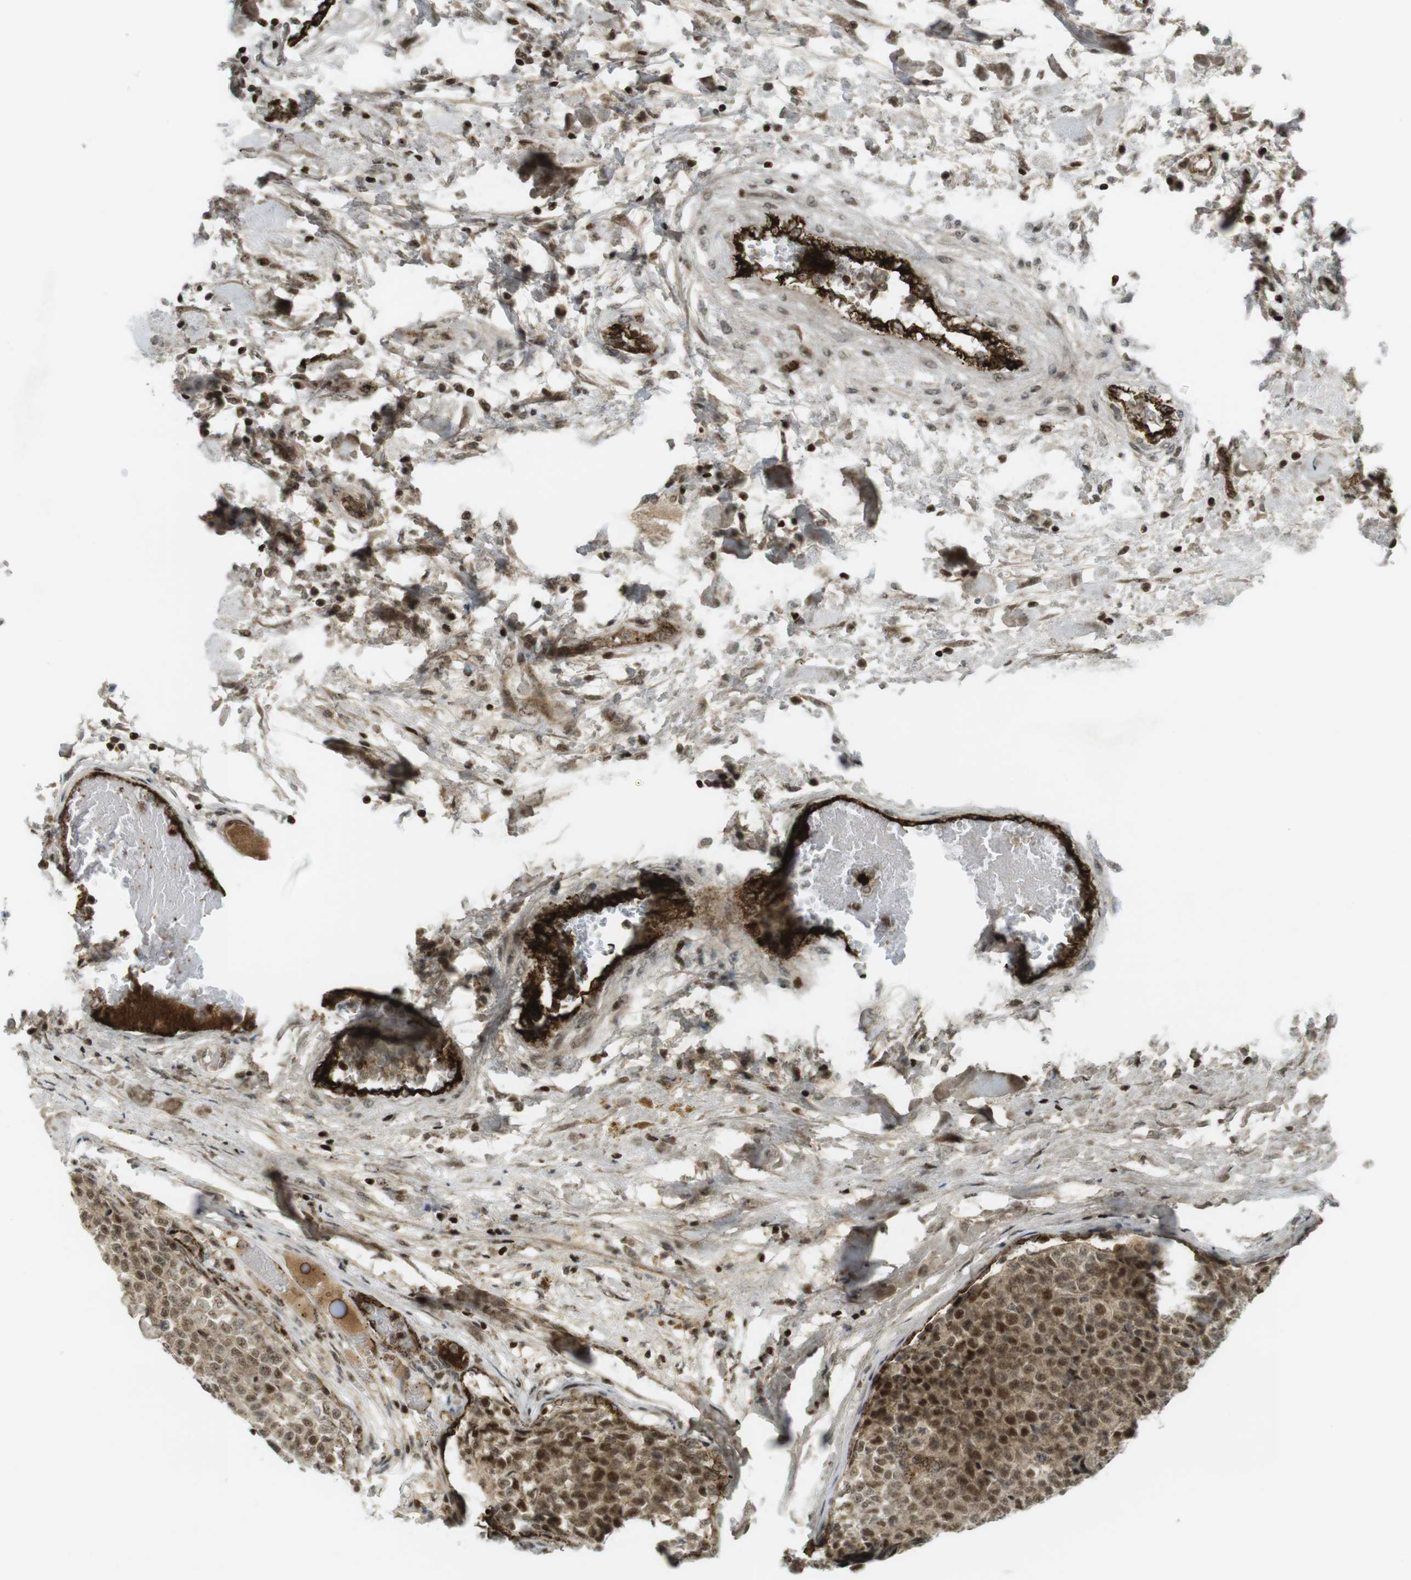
{"staining": {"intensity": "moderate", "quantity": ">75%", "location": "cytoplasmic/membranous,nuclear"}, "tissue": "testis cancer", "cell_type": "Tumor cells", "image_type": "cancer", "snomed": [{"axis": "morphology", "description": "Seminoma, NOS"}, {"axis": "topography", "description": "Testis"}], "caption": "Immunohistochemistry of human testis cancer (seminoma) displays medium levels of moderate cytoplasmic/membranous and nuclear expression in about >75% of tumor cells. (Brightfield microscopy of DAB IHC at high magnification).", "gene": "PPP1R13B", "patient": {"sex": "male", "age": 59}}